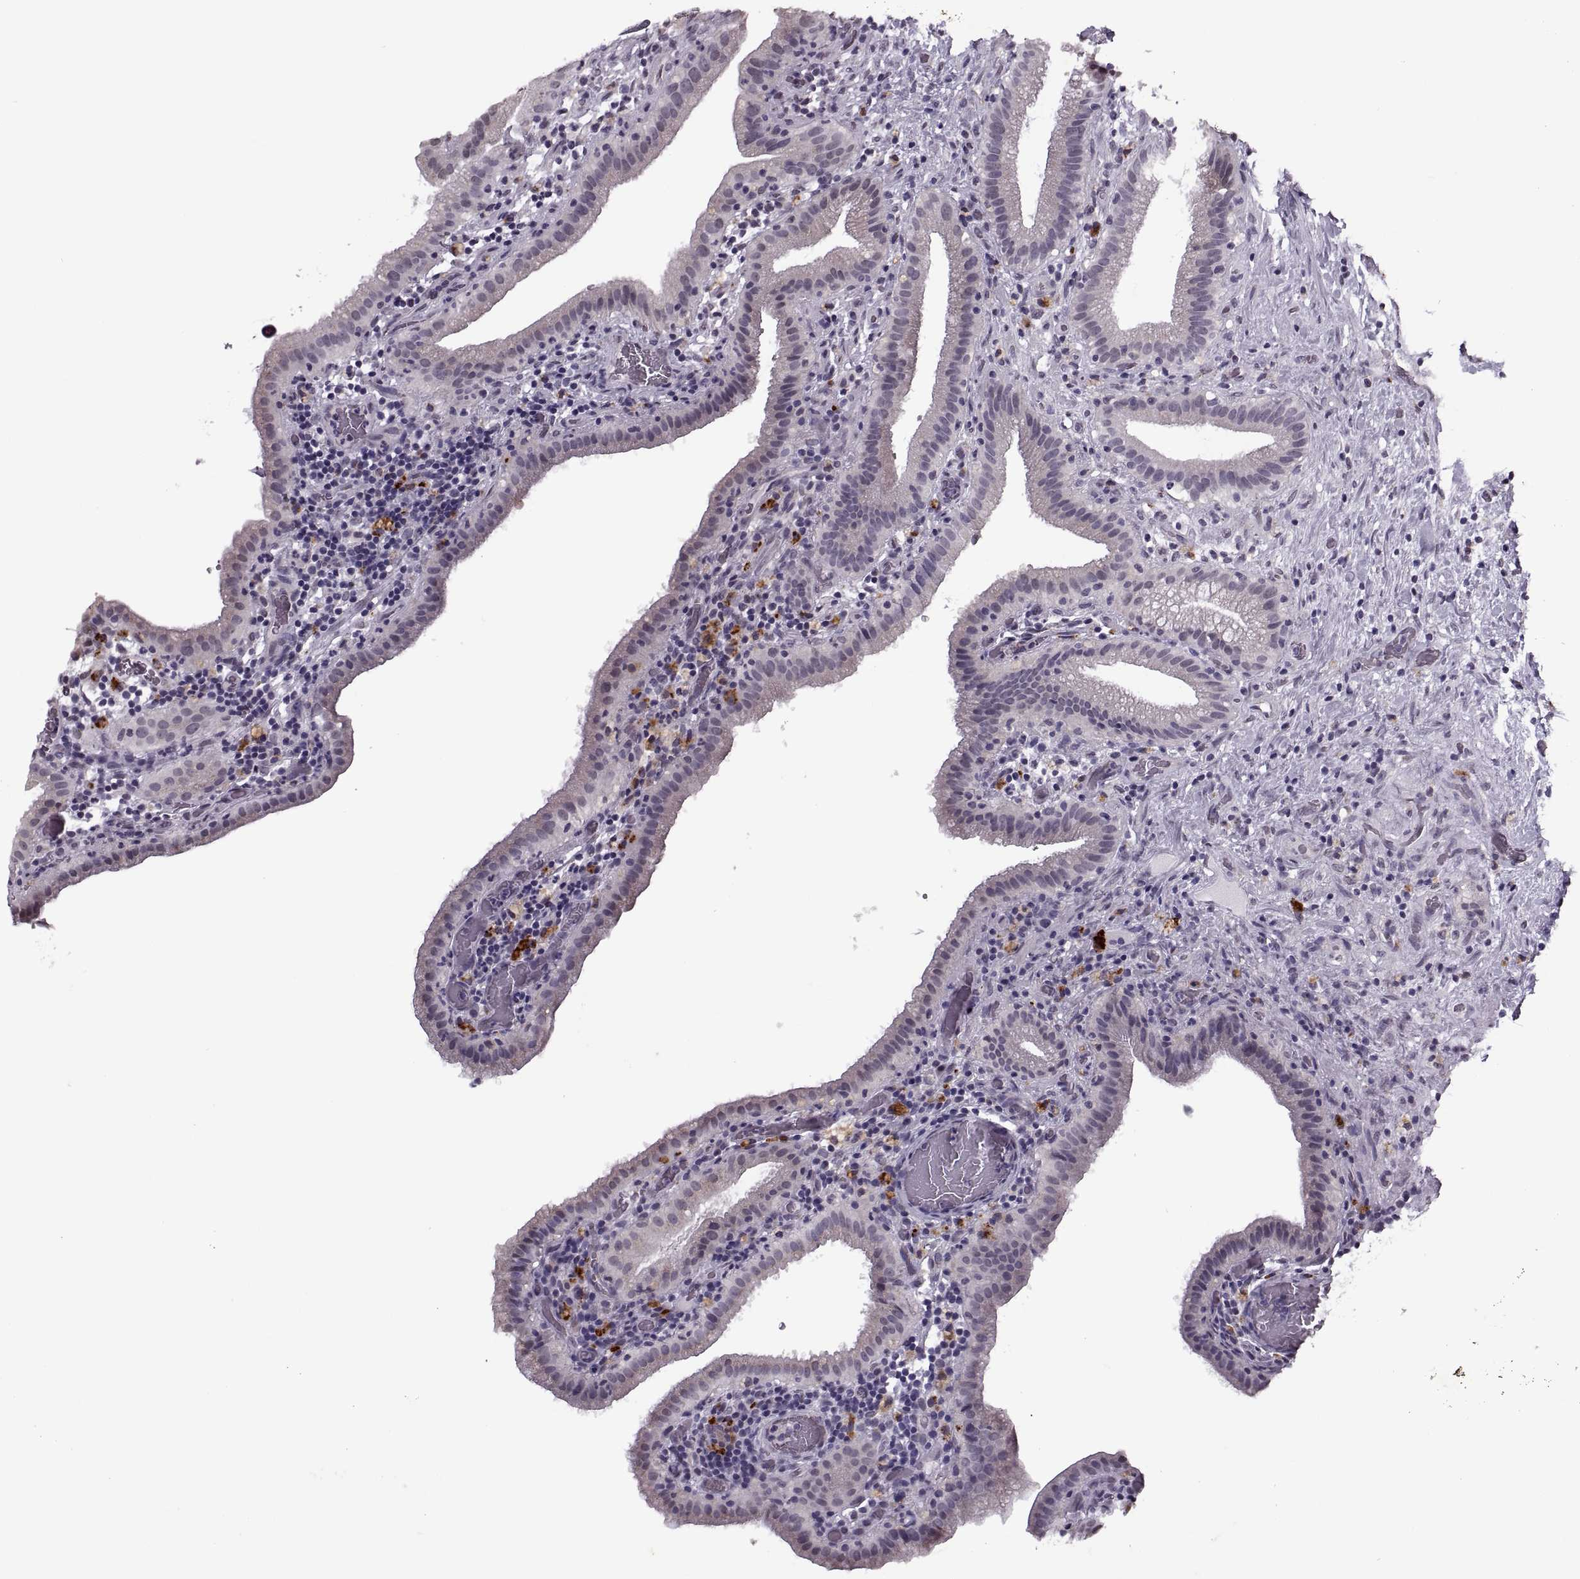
{"staining": {"intensity": "negative", "quantity": "none", "location": "none"}, "tissue": "gallbladder", "cell_type": "Glandular cells", "image_type": "normal", "snomed": [{"axis": "morphology", "description": "Normal tissue, NOS"}, {"axis": "topography", "description": "Gallbladder"}], "caption": "Glandular cells are negative for protein expression in unremarkable human gallbladder. The staining was performed using DAB (3,3'-diaminobenzidine) to visualize the protein expression in brown, while the nuclei were stained in blue with hematoxylin (Magnification: 20x).", "gene": "PRSS37", "patient": {"sex": "male", "age": 62}}